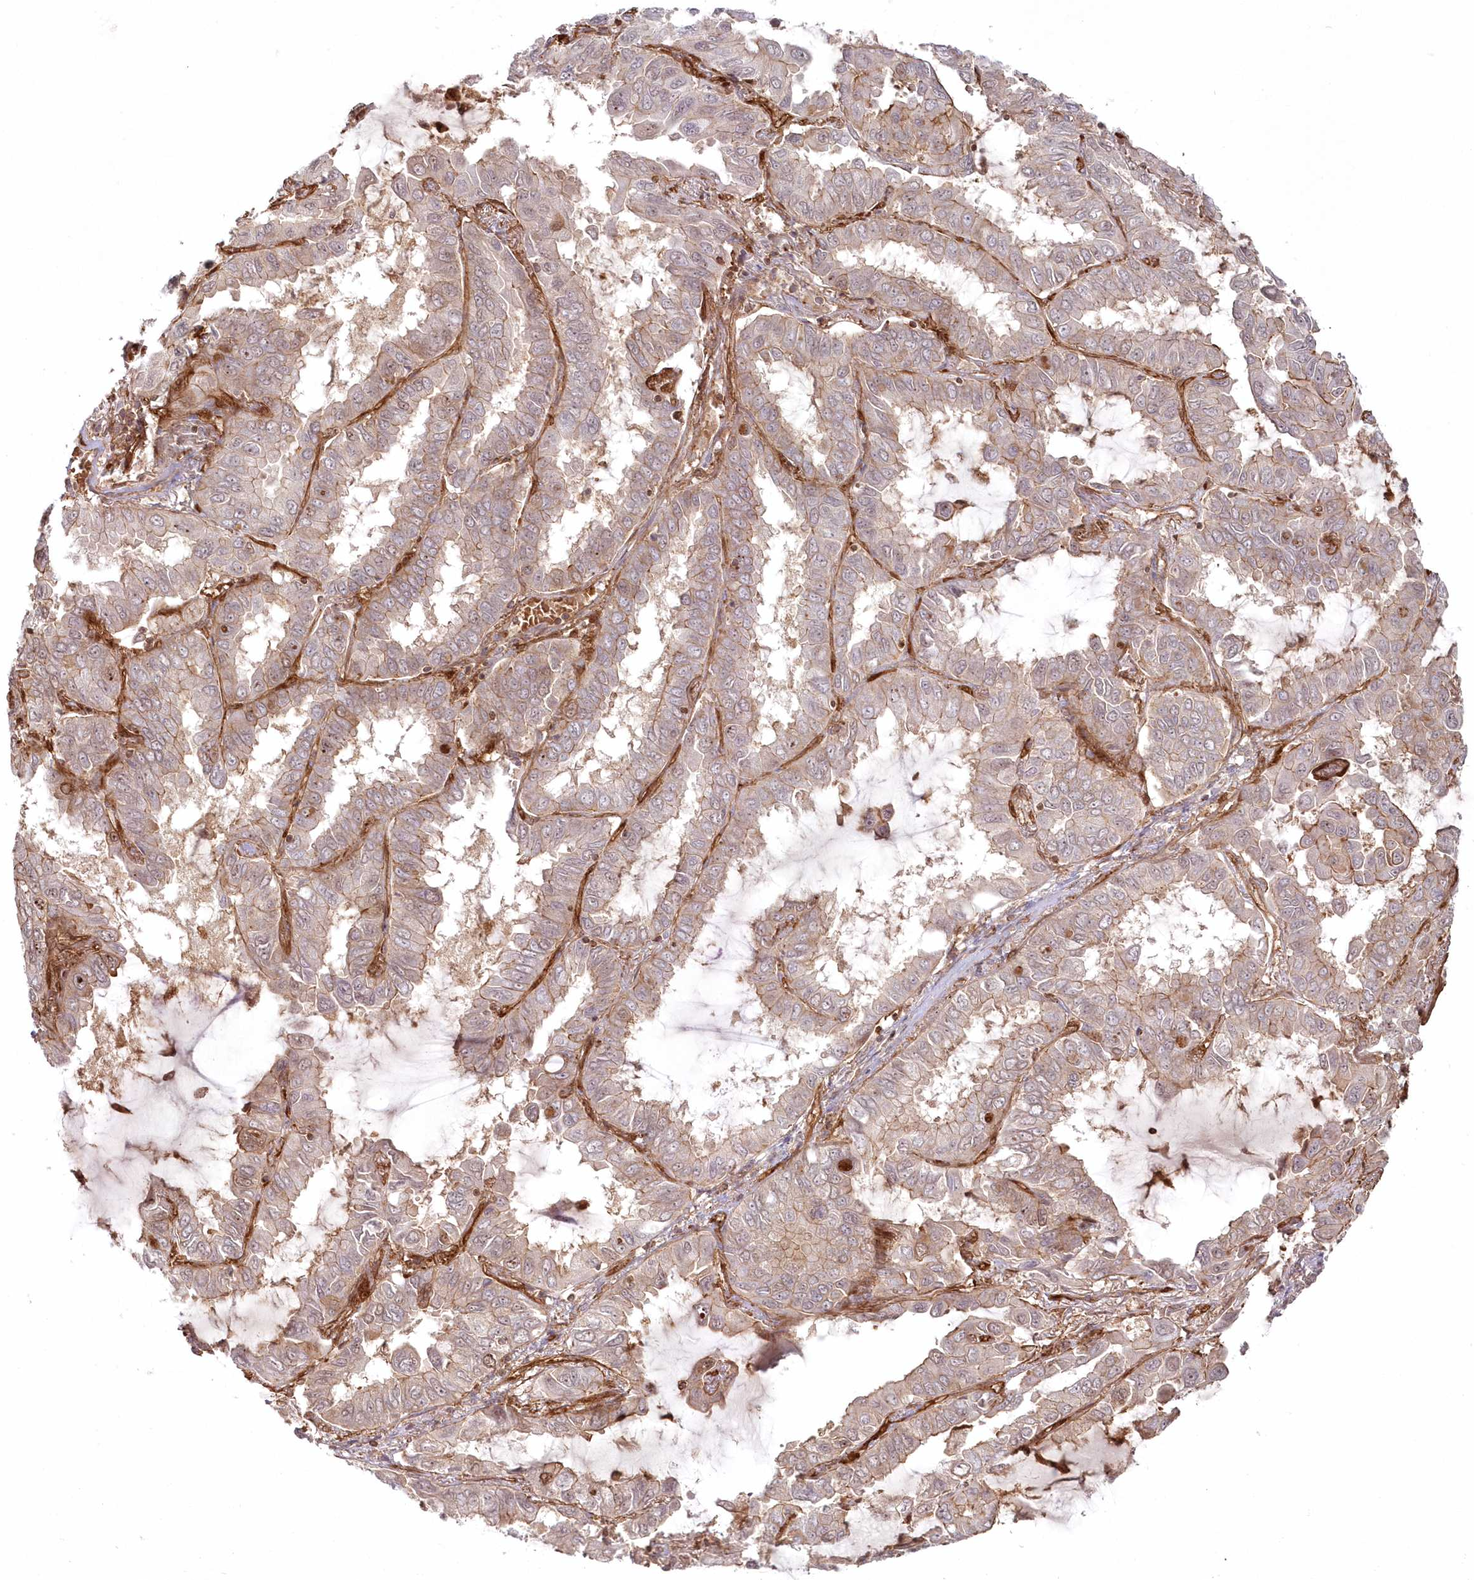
{"staining": {"intensity": "weak", "quantity": "25%-75%", "location": "cytoplasmic/membranous"}, "tissue": "lung cancer", "cell_type": "Tumor cells", "image_type": "cancer", "snomed": [{"axis": "morphology", "description": "Adenocarcinoma, NOS"}, {"axis": "topography", "description": "Lung"}], "caption": "Lung cancer stained with a protein marker demonstrates weak staining in tumor cells.", "gene": "RGCC", "patient": {"sex": "male", "age": 64}}